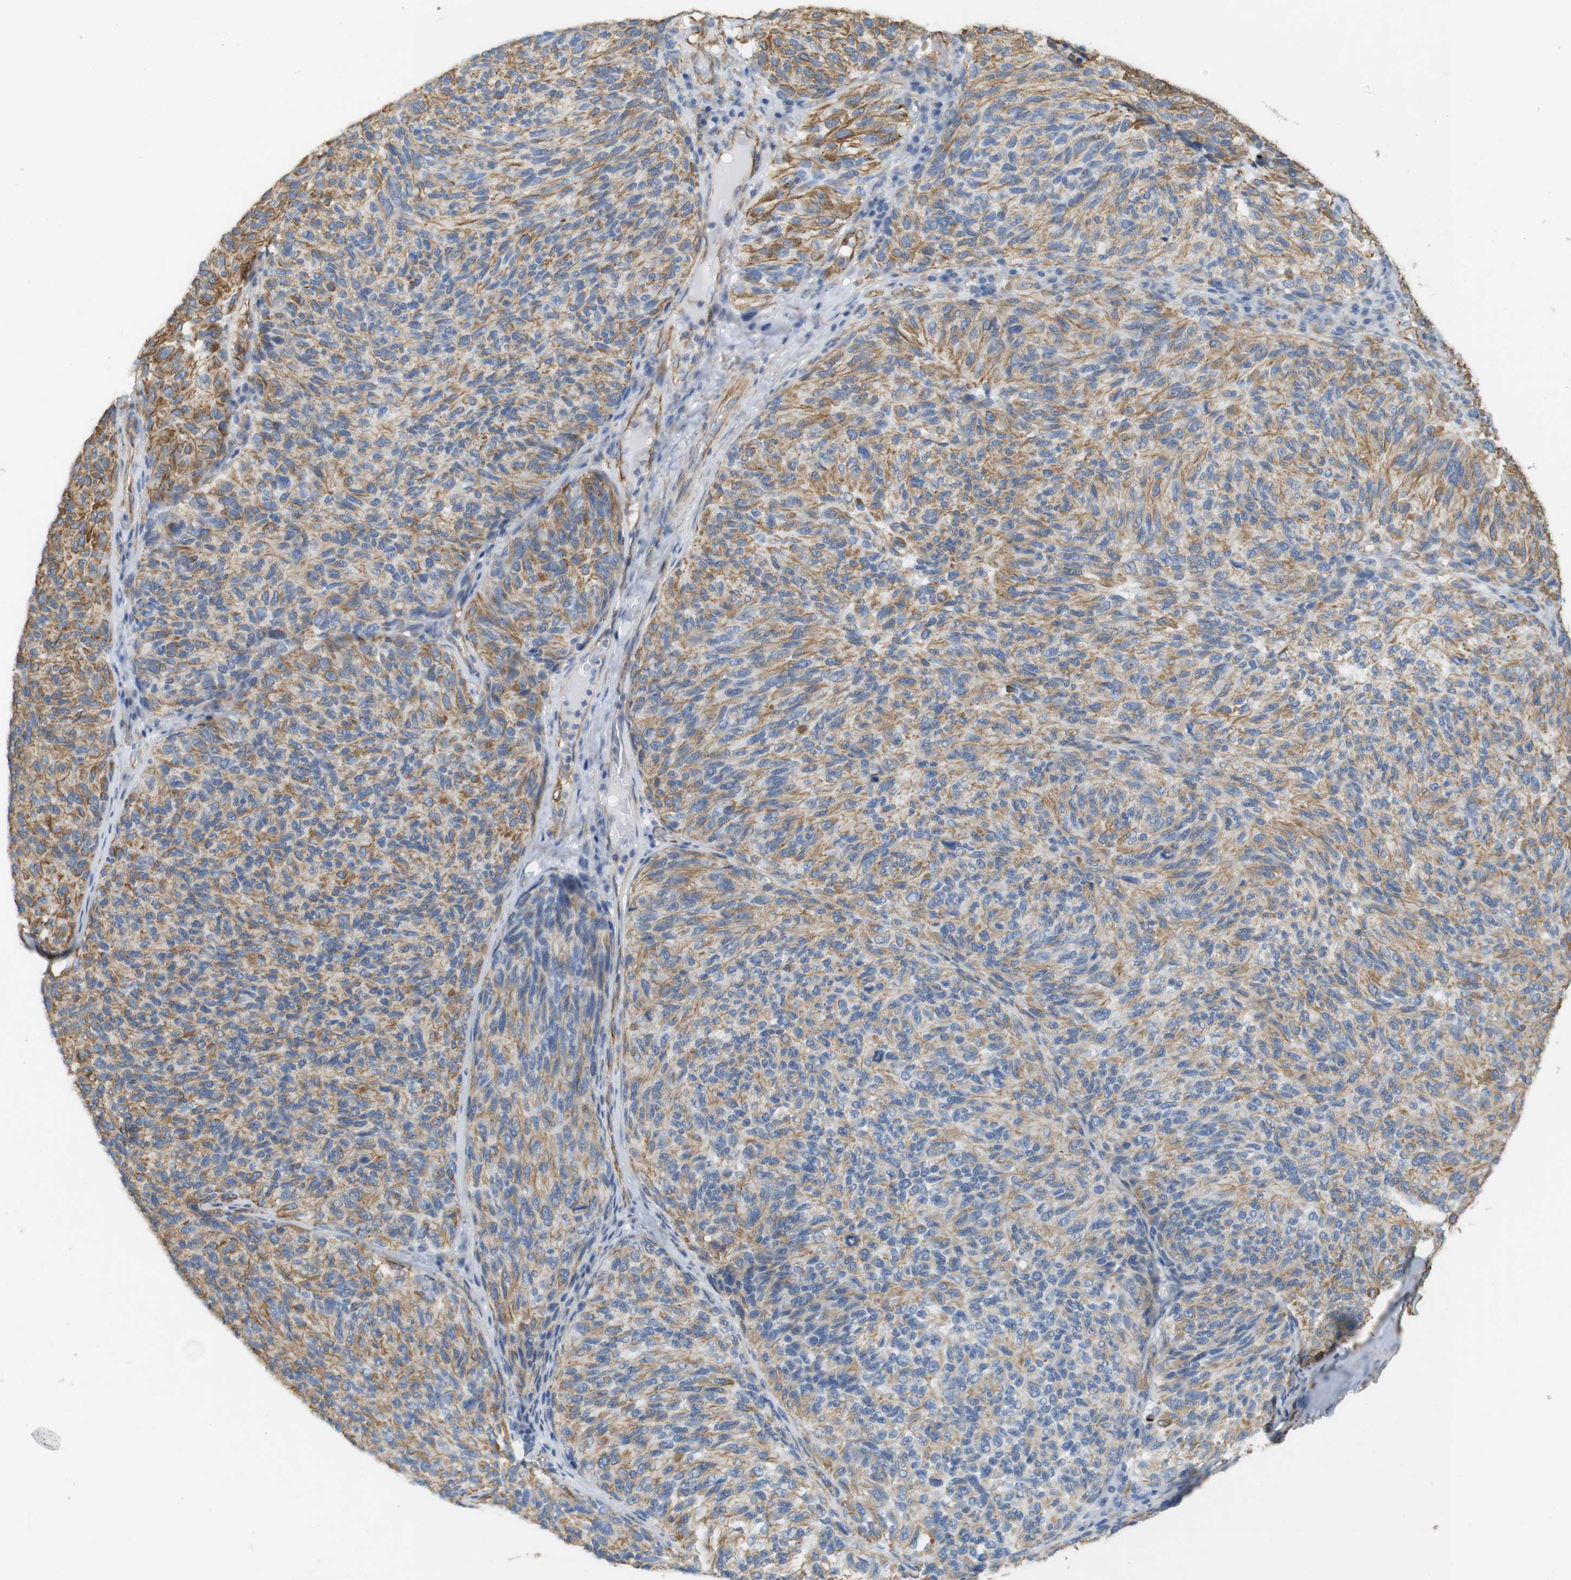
{"staining": {"intensity": "moderate", "quantity": ">75%", "location": "cytoplasmic/membranous"}, "tissue": "melanoma", "cell_type": "Tumor cells", "image_type": "cancer", "snomed": [{"axis": "morphology", "description": "Malignant melanoma, NOS"}, {"axis": "topography", "description": "Skin"}], "caption": "A micrograph of malignant melanoma stained for a protein reveals moderate cytoplasmic/membranous brown staining in tumor cells.", "gene": "MS4A10", "patient": {"sex": "female", "age": 73}}